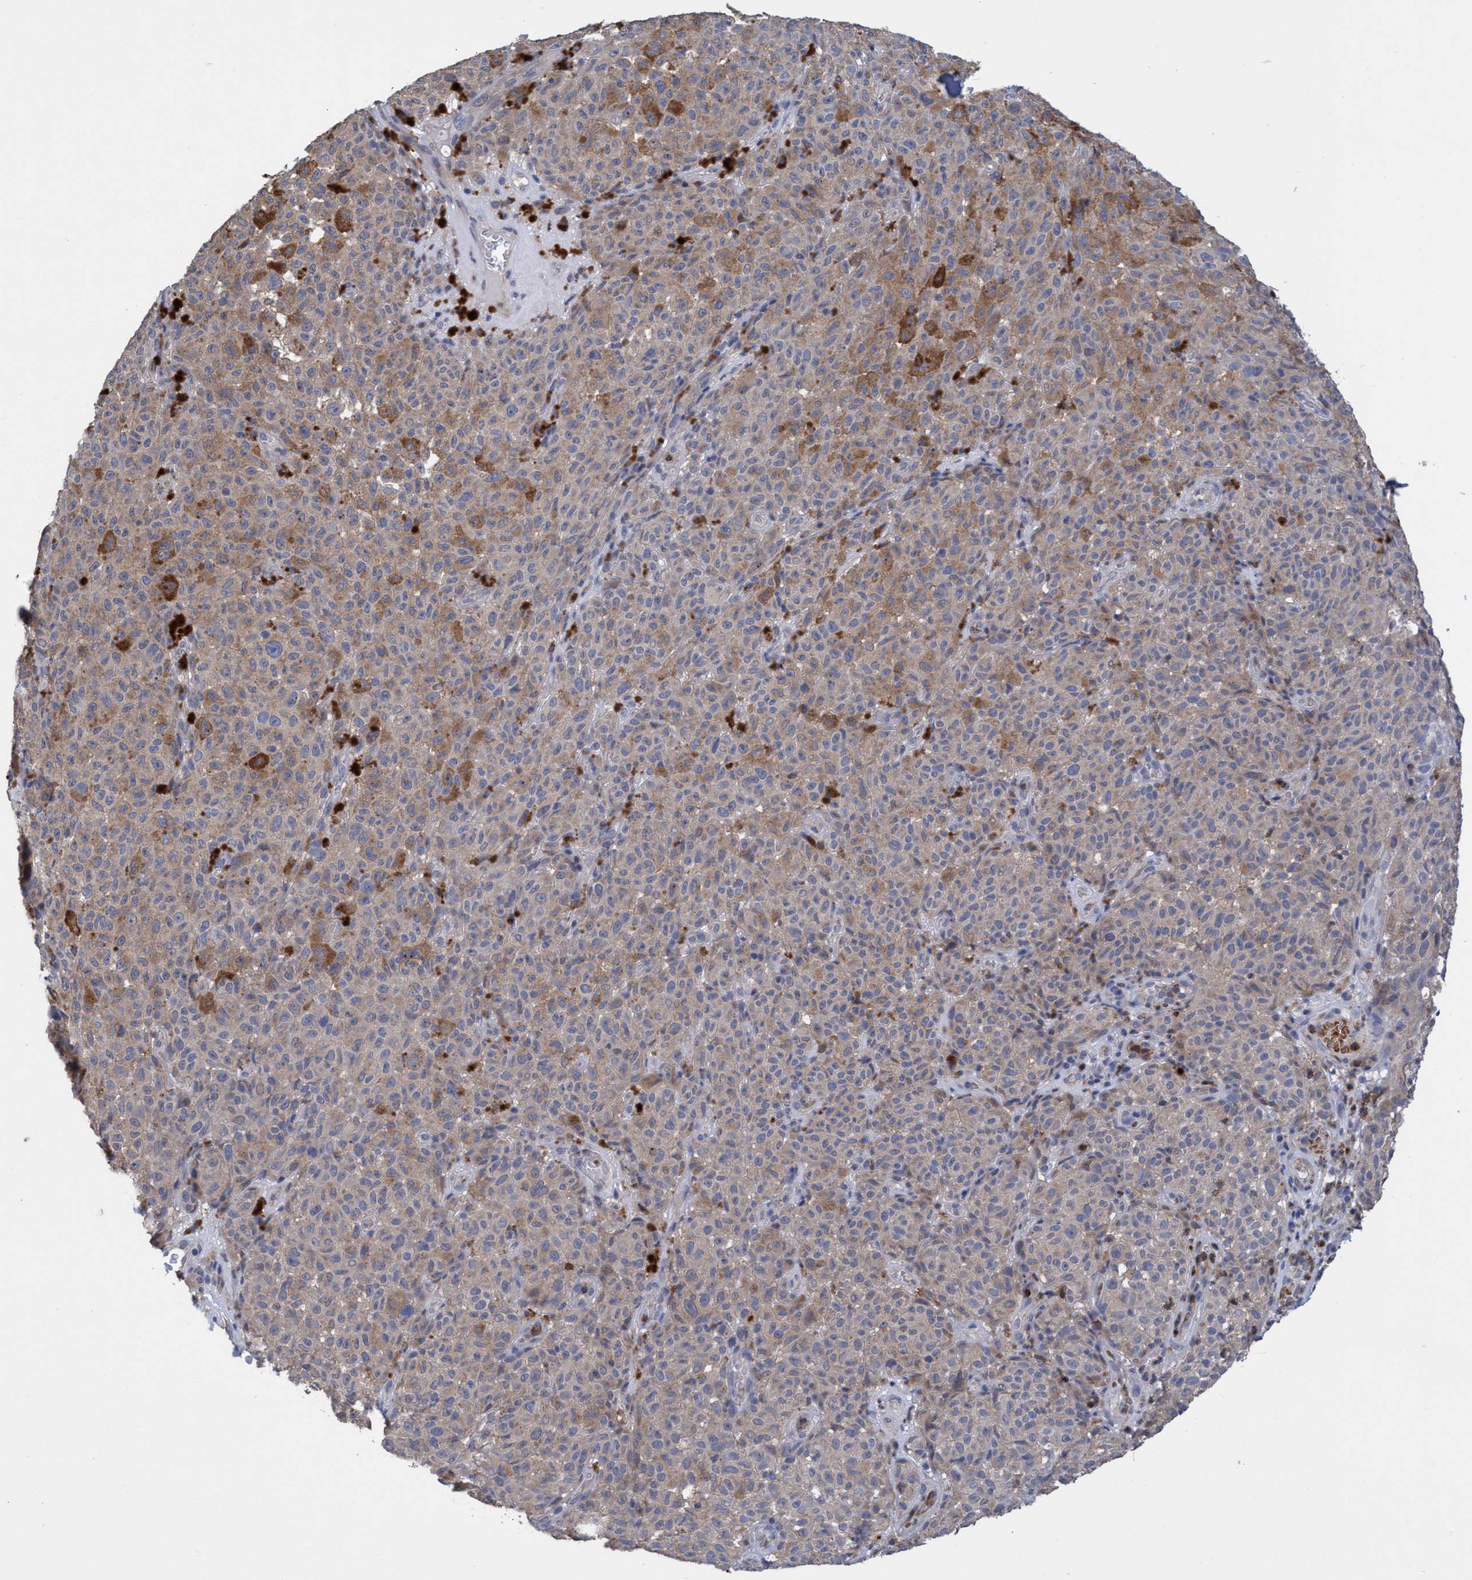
{"staining": {"intensity": "weak", "quantity": "25%-75%", "location": "cytoplasmic/membranous"}, "tissue": "melanoma", "cell_type": "Tumor cells", "image_type": "cancer", "snomed": [{"axis": "morphology", "description": "Malignant melanoma, NOS"}, {"axis": "topography", "description": "Skin"}], "caption": "This image exhibits IHC staining of melanoma, with low weak cytoplasmic/membranous positivity in about 25%-75% of tumor cells.", "gene": "SEMA4D", "patient": {"sex": "female", "age": 82}}